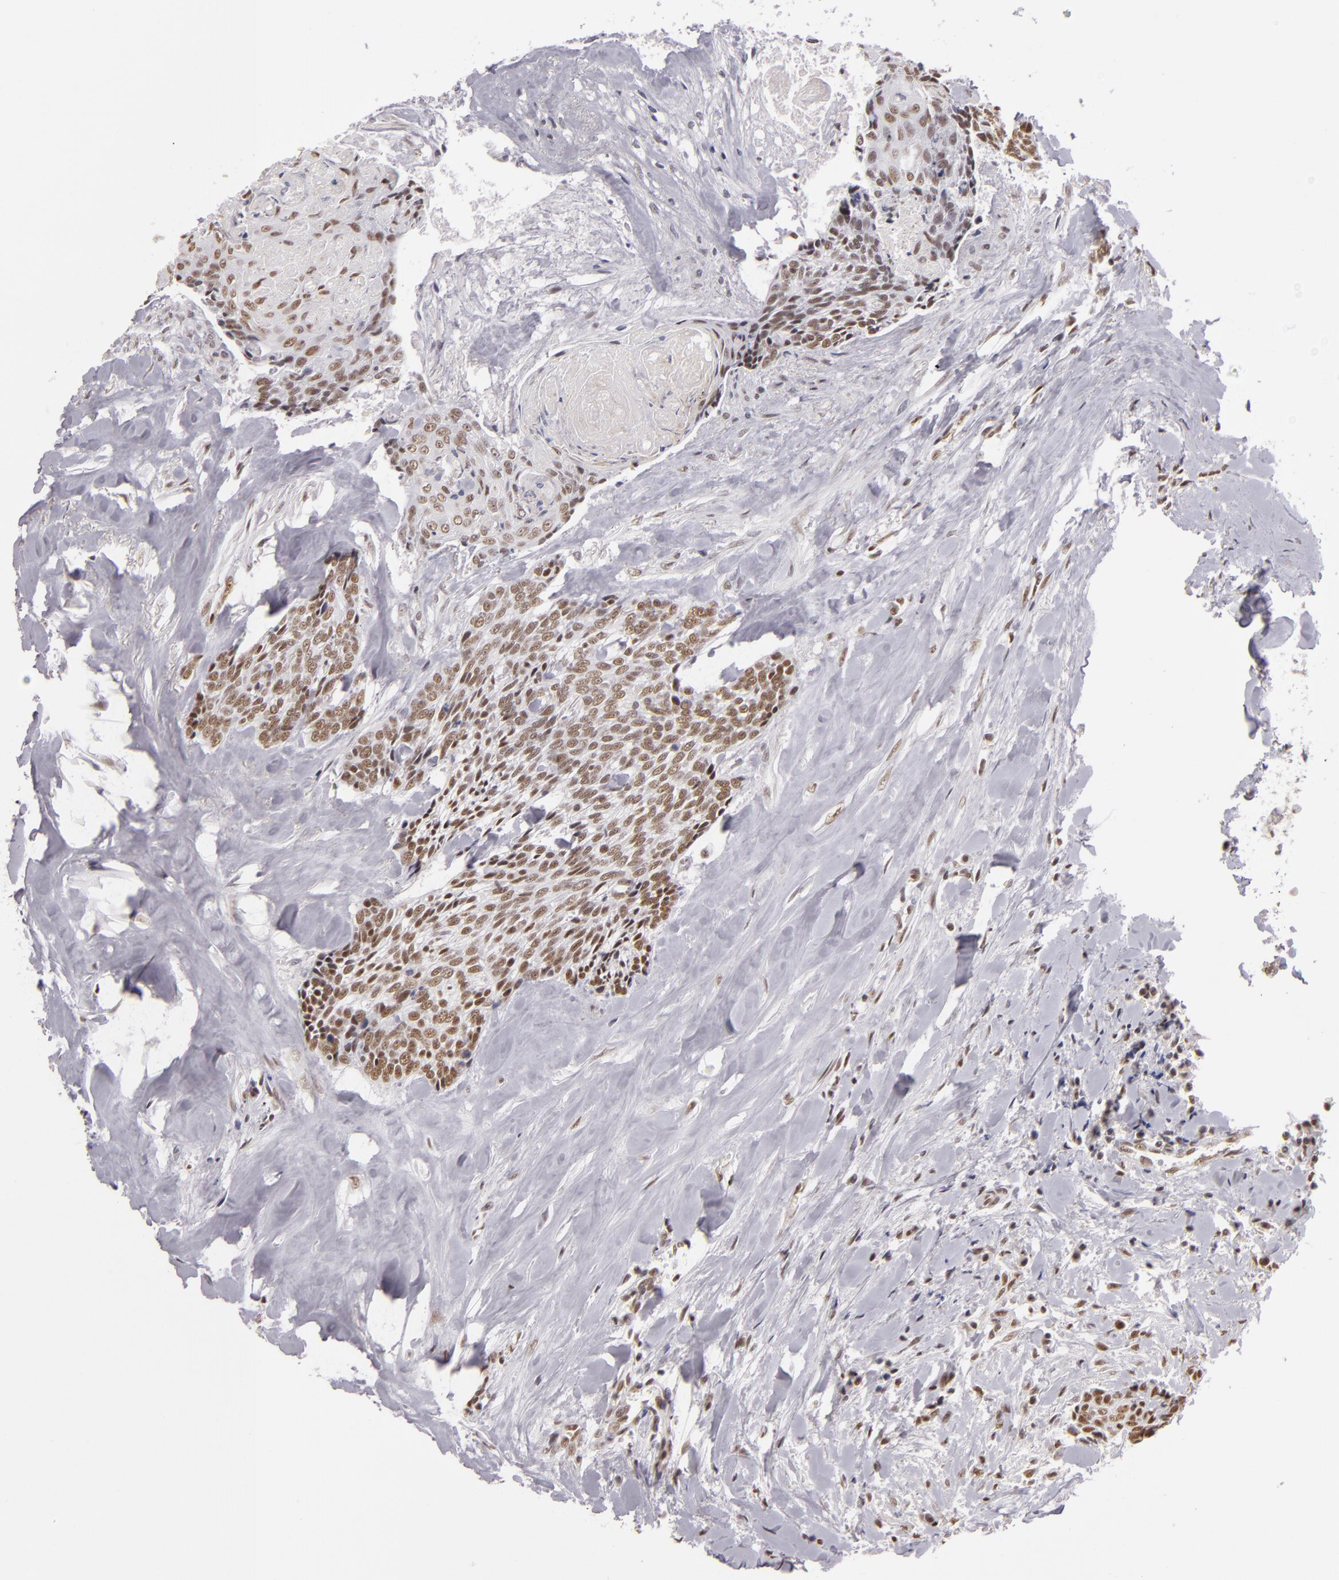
{"staining": {"intensity": "moderate", "quantity": ">75%", "location": "nuclear"}, "tissue": "head and neck cancer", "cell_type": "Tumor cells", "image_type": "cancer", "snomed": [{"axis": "morphology", "description": "Squamous cell carcinoma, NOS"}, {"axis": "topography", "description": "Salivary gland"}, {"axis": "topography", "description": "Head-Neck"}], "caption": "Squamous cell carcinoma (head and neck) stained with immunohistochemistry (IHC) reveals moderate nuclear staining in approximately >75% of tumor cells.", "gene": "INTS6", "patient": {"sex": "male", "age": 70}}